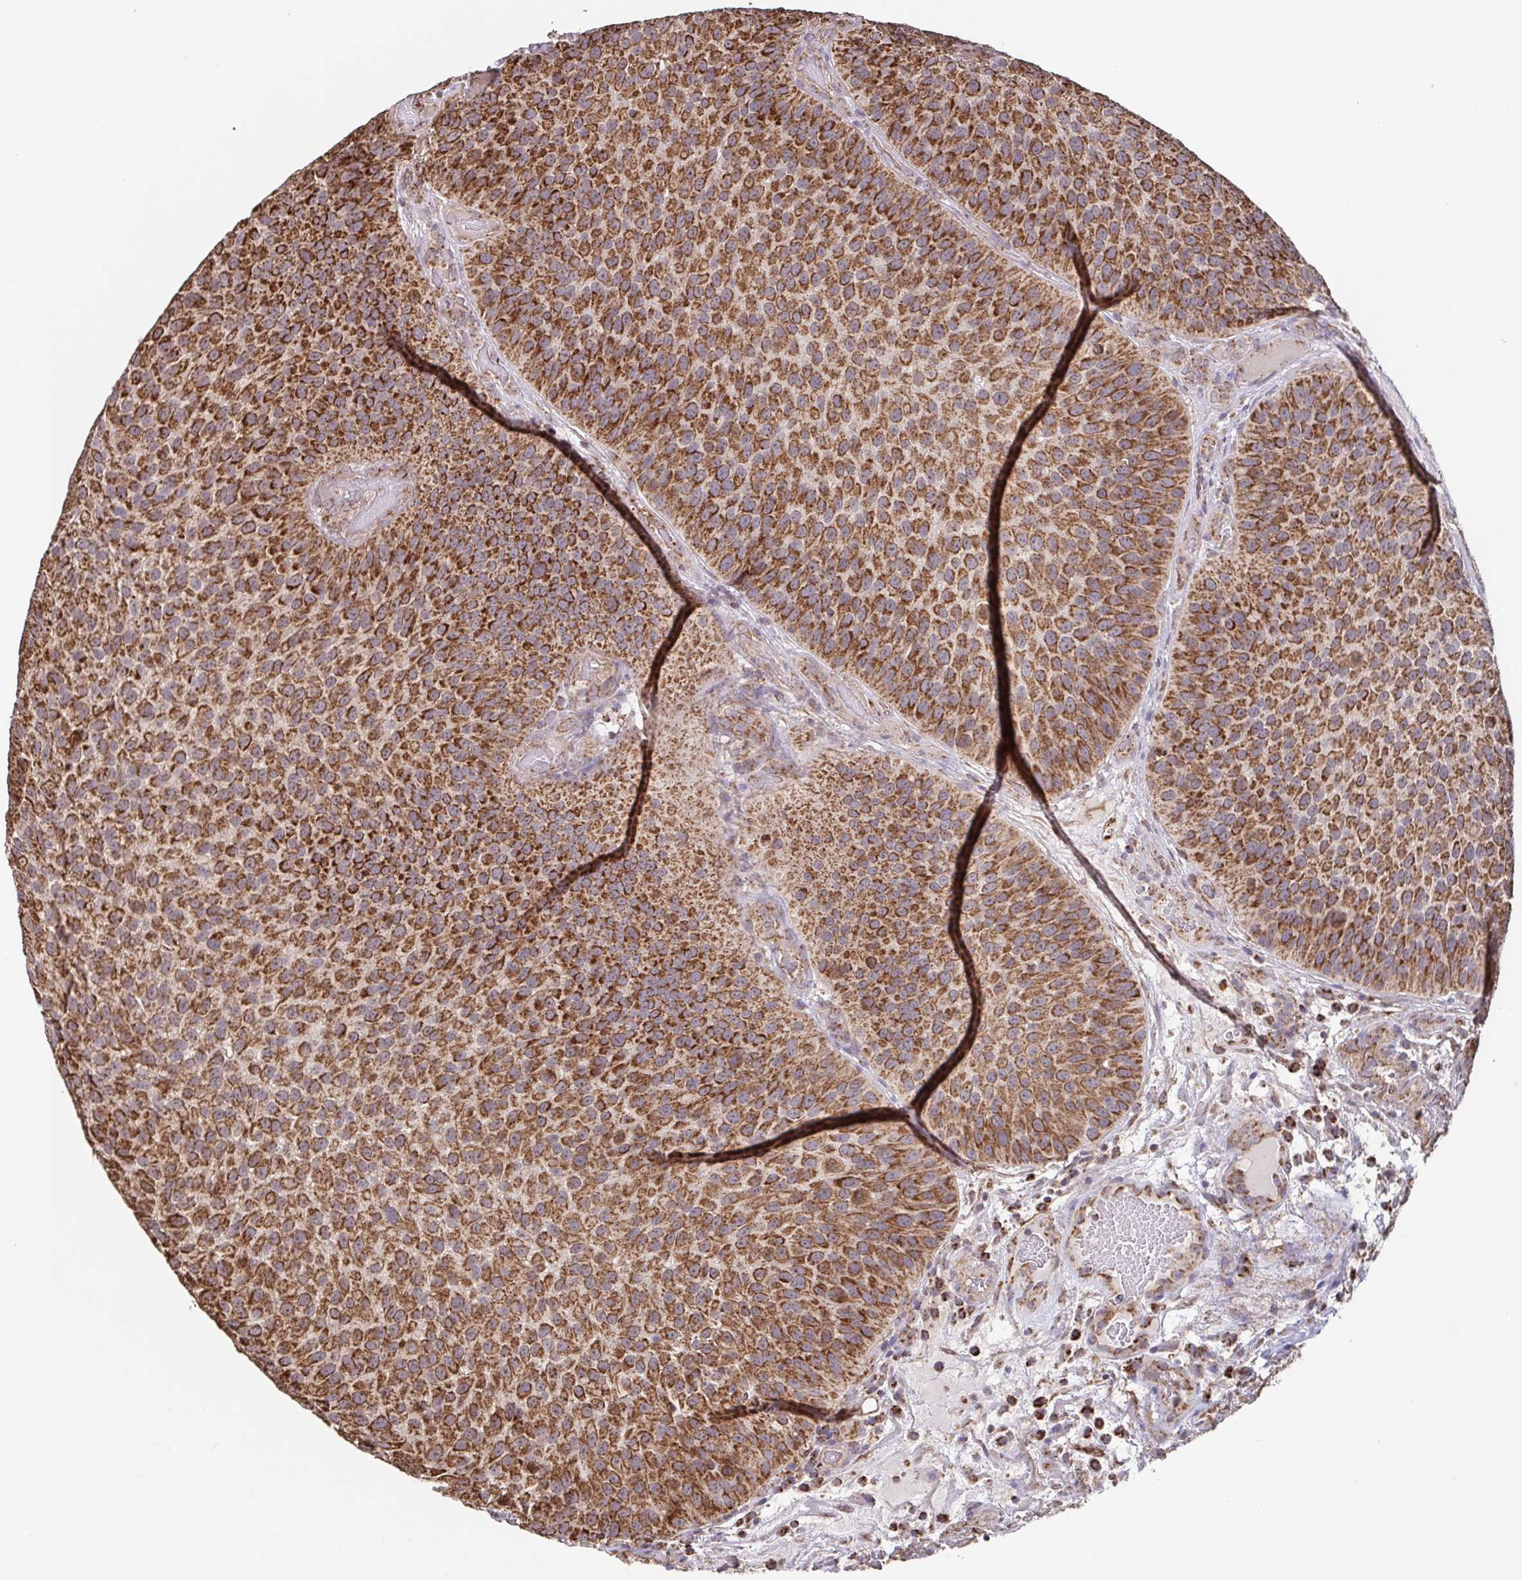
{"staining": {"intensity": "moderate", "quantity": ">75%", "location": "cytoplasmic/membranous"}, "tissue": "urothelial cancer", "cell_type": "Tumor cells", "image_type": "cancer", "snomed": [{"axis": "morphology", "description": "Urothelial carcinoma, Low grade"}, {"axis": "topography", "description": "Urinary bladder"}], "caption": "DAB immunohistochemical staining of human low-grade urothelial carcinoma shows moderate cytoplasmic/membranous protein expression in approximately >75% of tumor cells. The staining is performed using DAB brown chromogen to label protein expression. The nuclei are counter-stained blue using hematoxylin.", "gene": "DIP2B", "patient": {"sex": "male", "age": 76}}